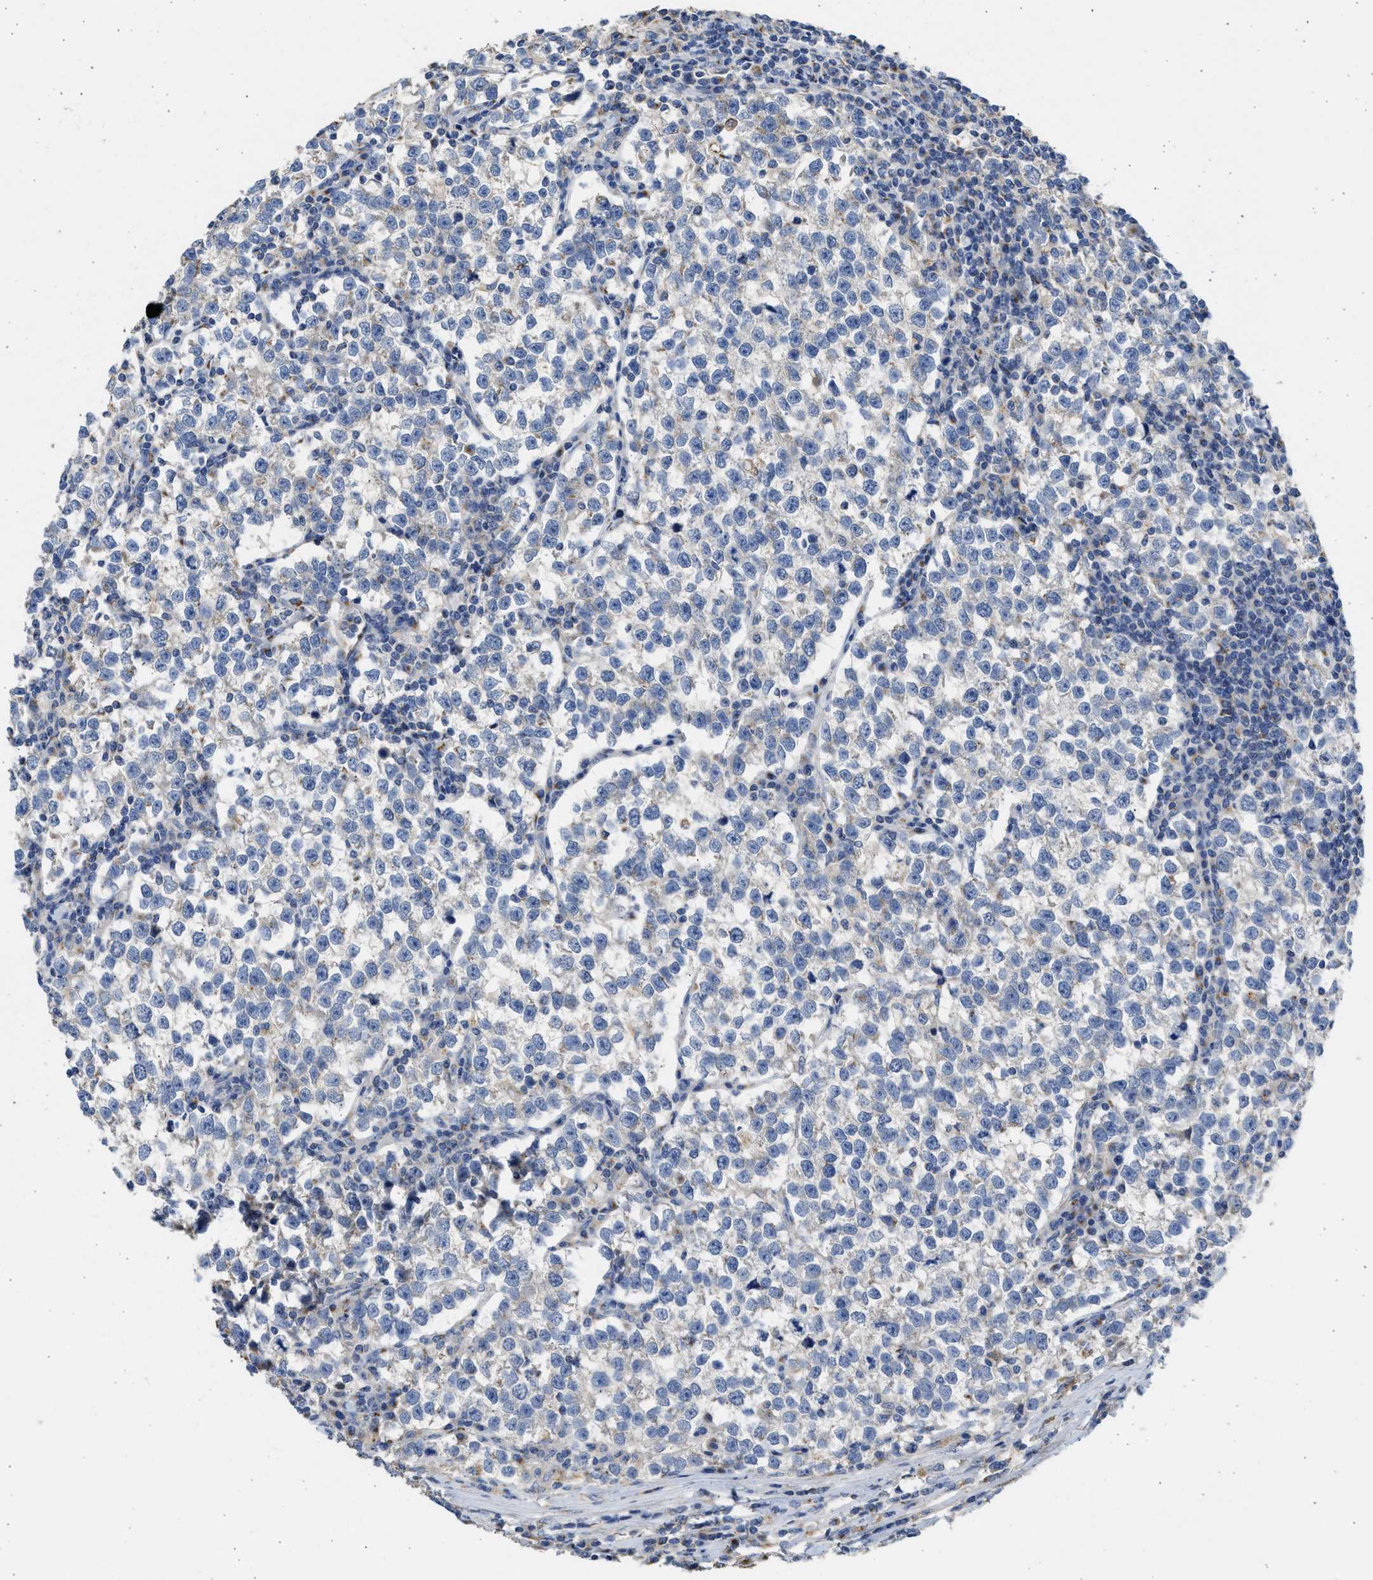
{"staining": {"intensity": "weak", "quantity": "<25%", "location": "cytoplasmic/membranous"}, "tissue": "testis cancer", "cell_type": "Tumor cells", "image_type": "cancer", "snomed": [{"axis": "morphology", "description": "Normal tissue, NOS"}, {"axis": "morphology", "description": "Seminoma, NOS"}, {"axis": "topography", "description": "Testis"}], "caption": "Testis seminoma stained for a protein using immunohistochemistry displays no expression tumor cells.", "gene": "IPO8", "patient": {"sex": "male", "age": 43}}